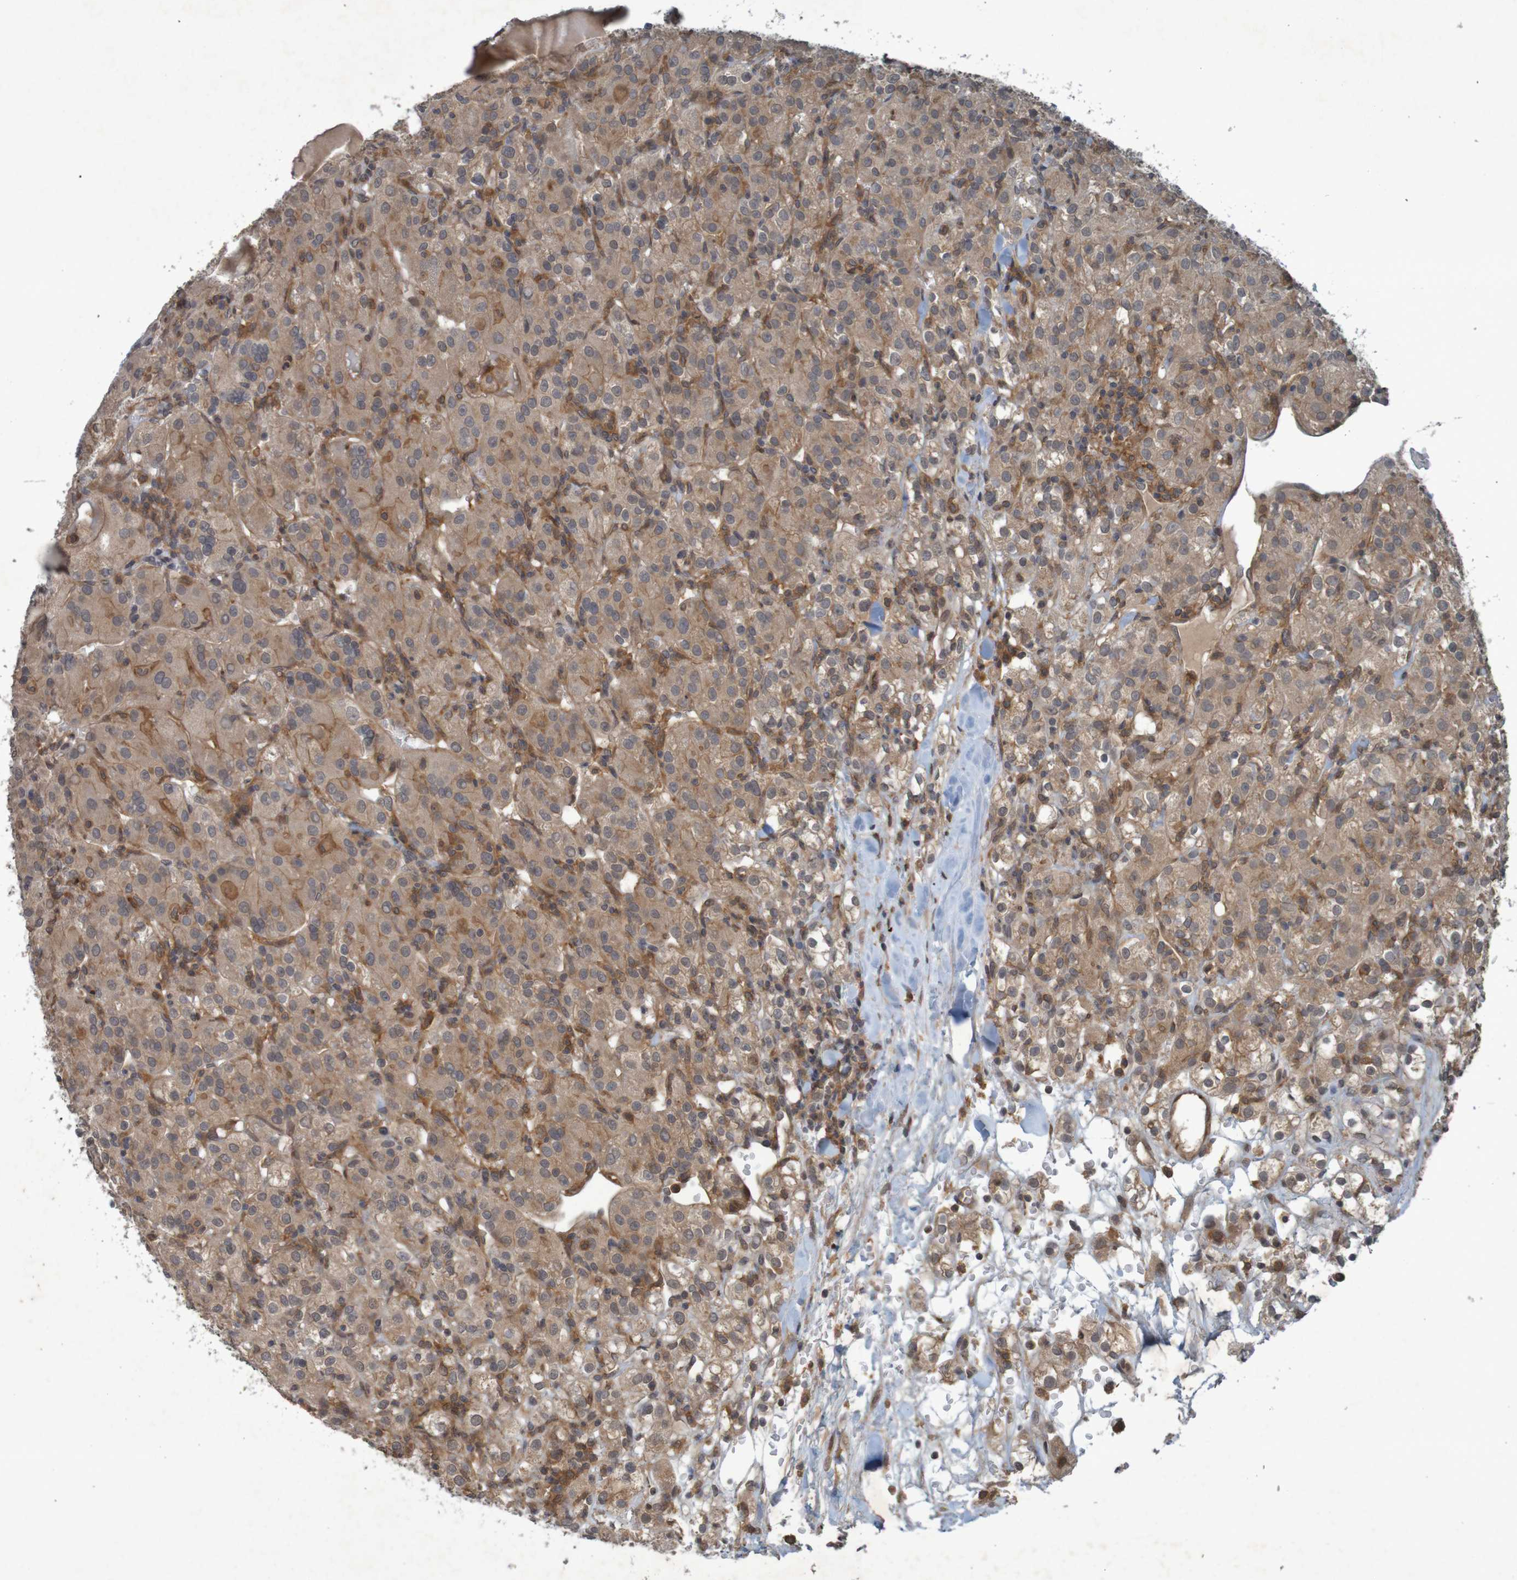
{"staining": {"intensity": "moderate", "quantity": ">75%", "location": "cytoplasmic/membranous"}, "tissue": "renal cancer", "cell_type": "Tumor cells", "image_type": "cancer", "snomed": [{"axis": "morphology", "description": "Normal tissue, NOS"}, {"axis": "morphology", "description": "Adenocarcinoma, NOS"}, {"axis": "topography", "description": "Kidney"}], "caption": "IHC photomicrograph of neoplastic tissue: renal adenocarcinoma stained using immunohistochemistry shows medium levels of moderate protein expression localized specifically in the cytoplasmic/membranous of tumor cells, appearing as a cytoplasmic/membranous brown color.", "gene": "ARHGEF11", "patient": {"sex": "male", "age": 61}}